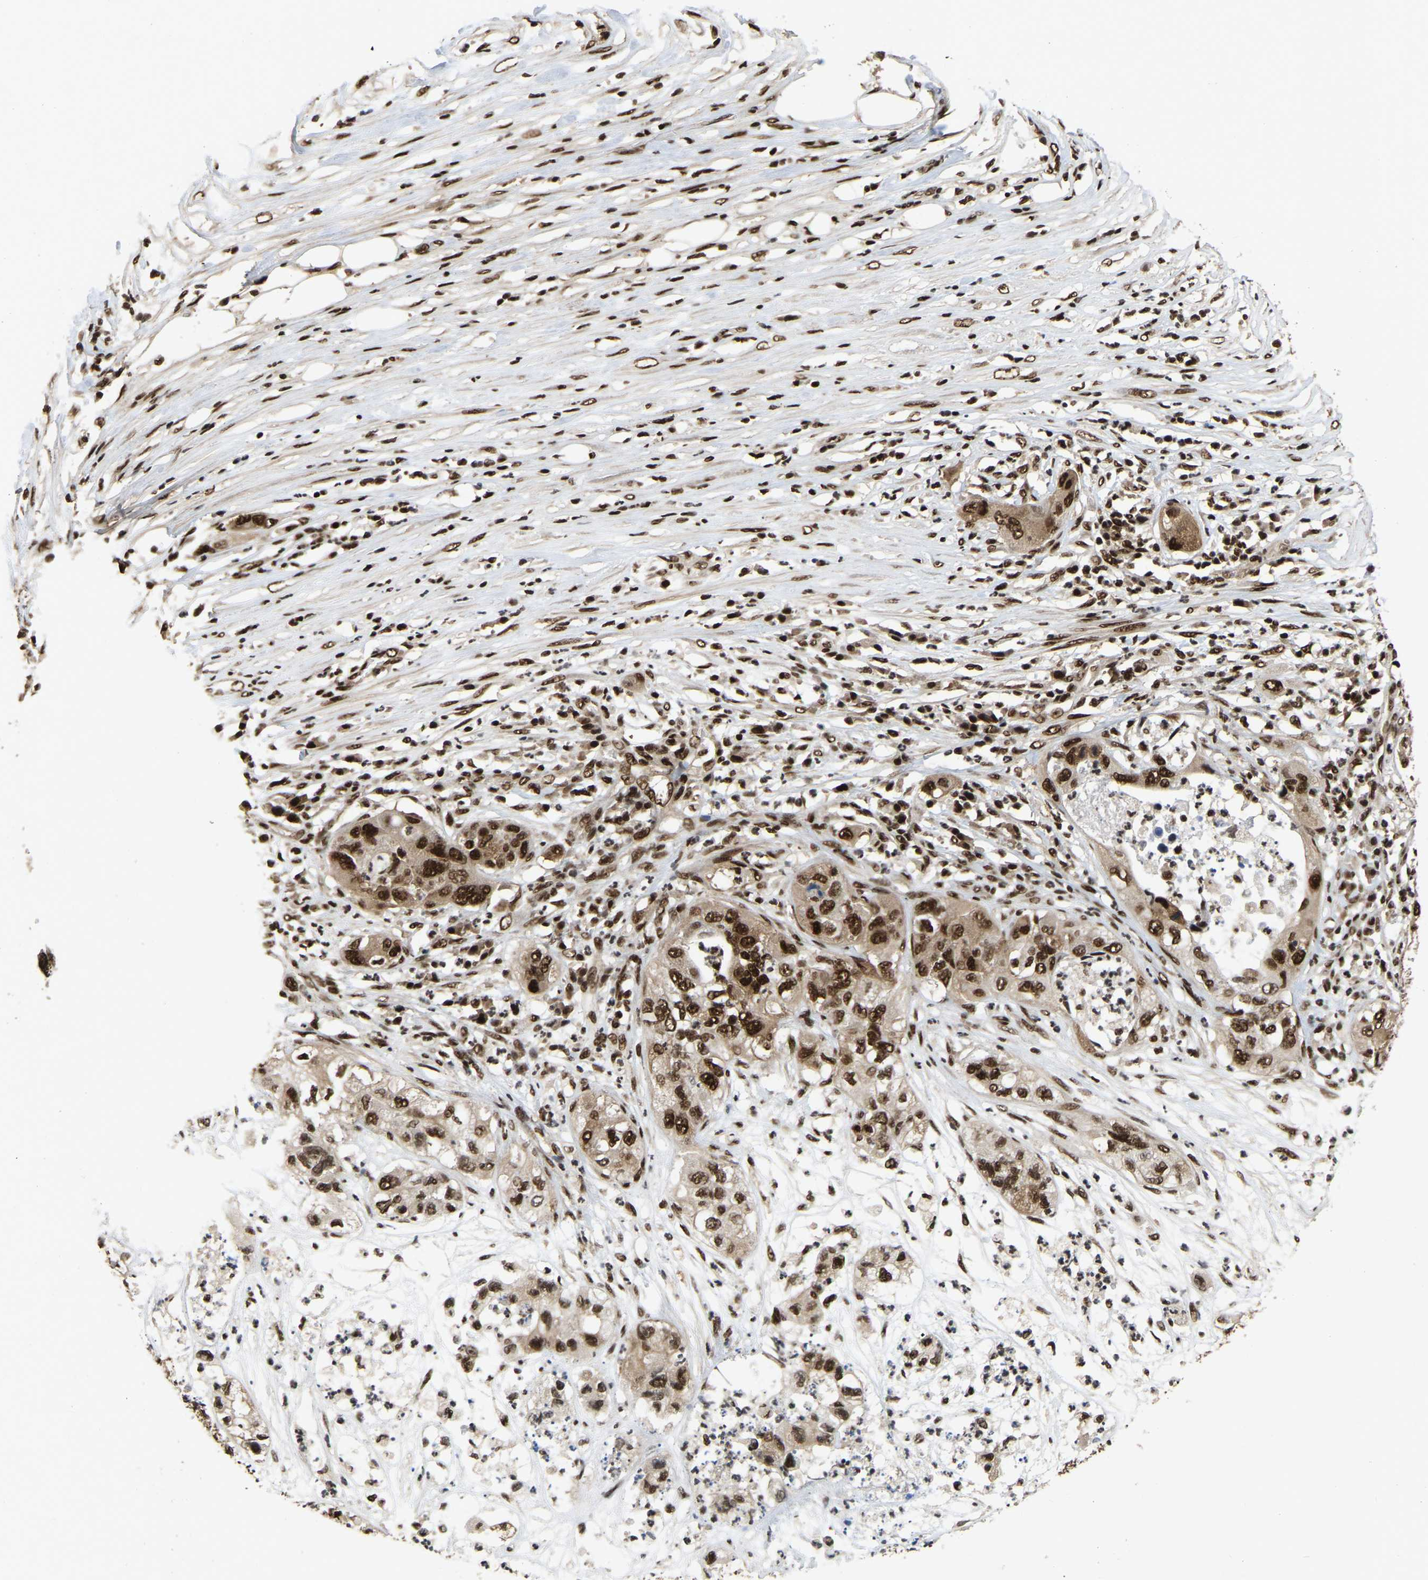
{"staining": {"intensity": "strong", "quantity": ">75%", "location": "nuclear"}, "tissue": "pancreatic cancer", "cell_type": "Tumor cells", "image_type": "cancer", "snomed": [{"axis": "morphology", "description": "Adenocarcinoma, NOS"}, {"axis": "topography", "description": "Pancreas"}], "caption": "Tumor cells exhibit high levels of strong nuclear expression in about >75% of cells in human pancreatic cancer.", "gene": "TBL1XR1", "patient": {"sex": "female", "age": 78}}